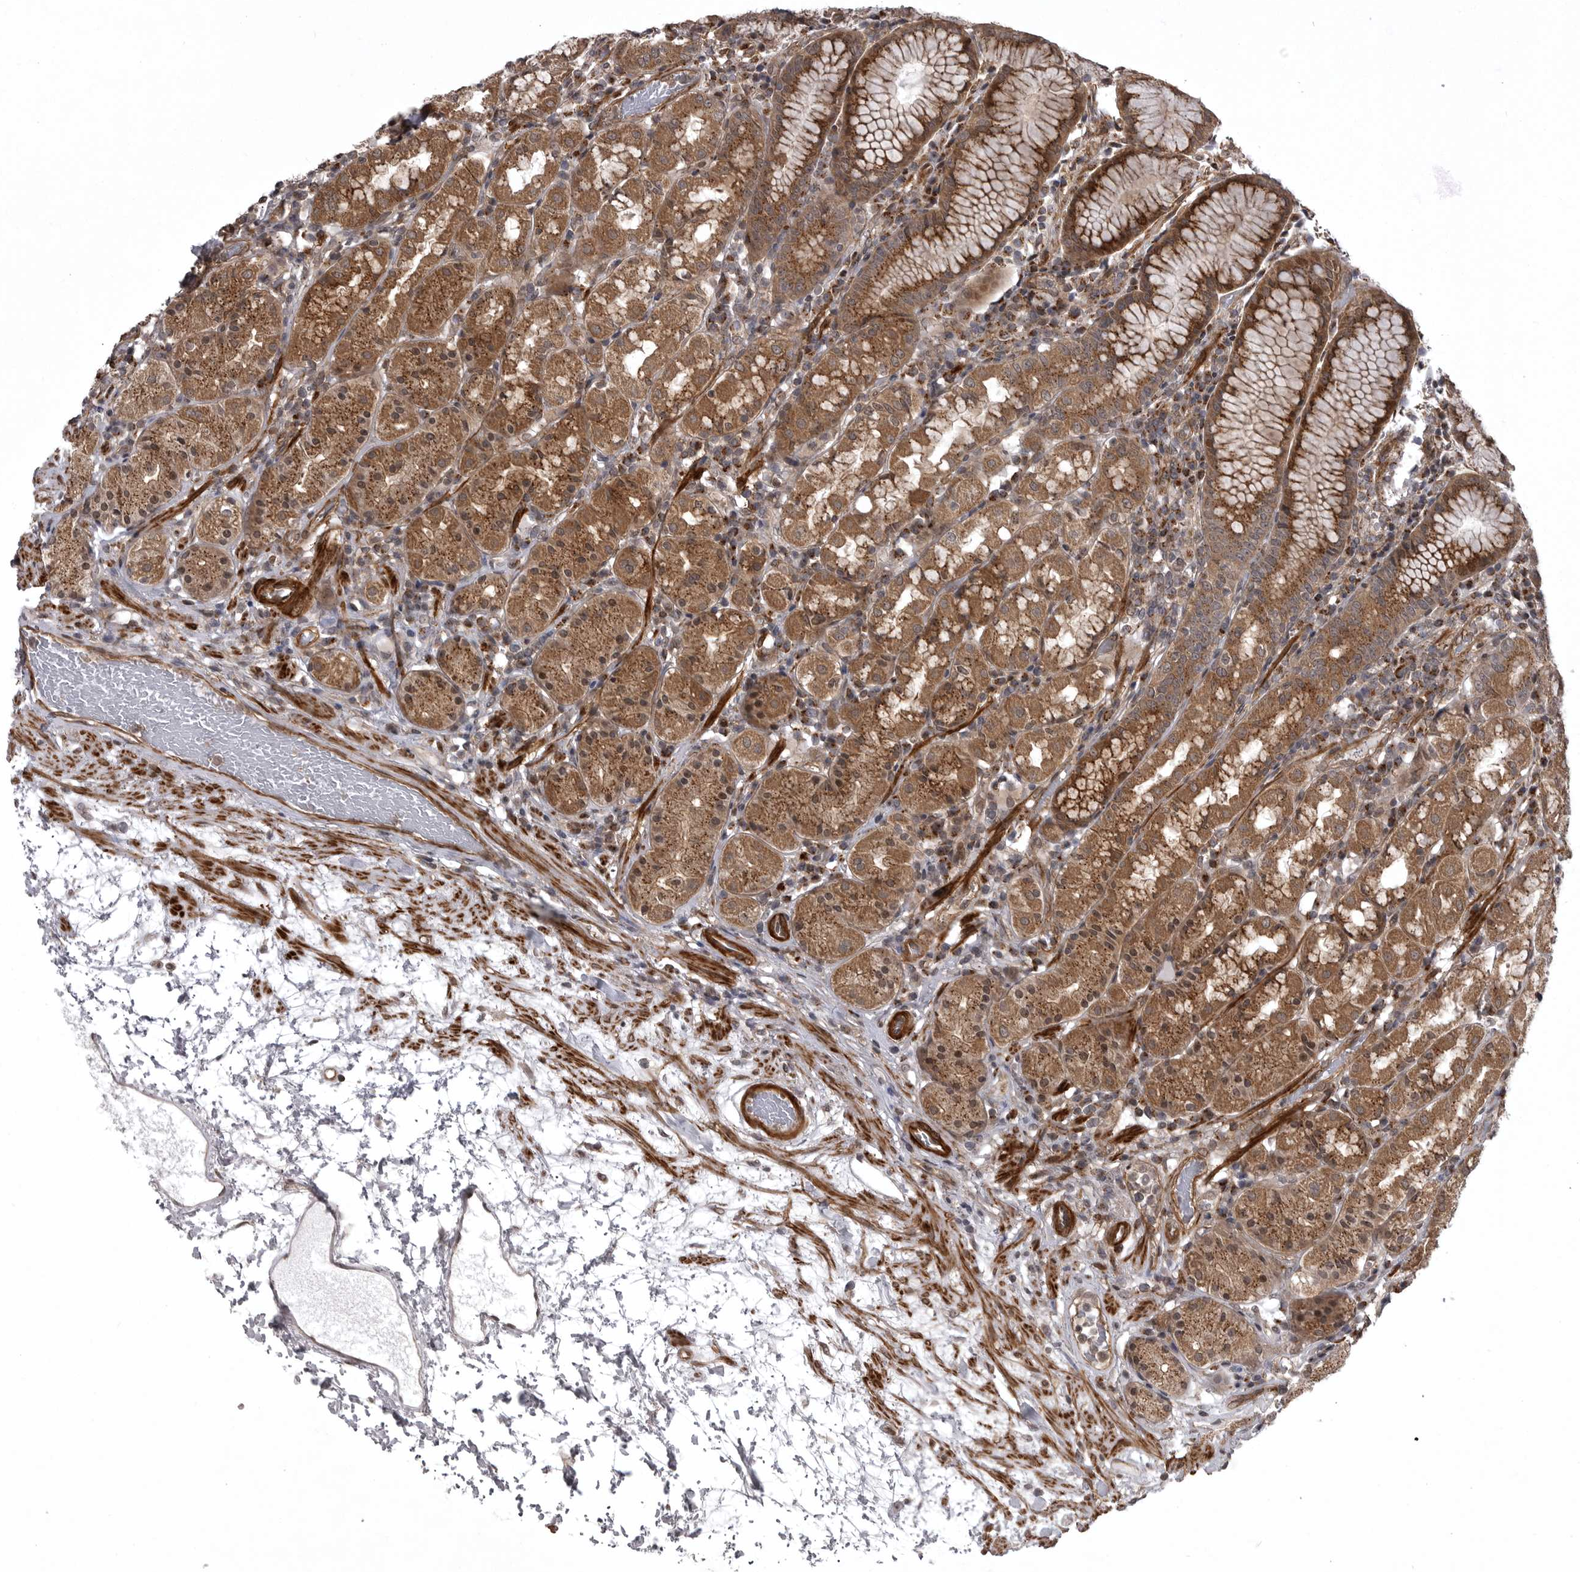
{"staining": {"intensity": "moderate", "quantity": ">75%", "location": "cytoplasmic/membranous,nuclear"}, "tissue": "stomach", "cell_type": "Glandular cells", "image_type": "normal", "snomed": [{"axis": "morphology", "description": "Normal tissue, NOS"}, {"axis": "topography", "description": "Stomach, lower"}], "caption": "Protein analysis of normal stomach exhibits moderate cytoplasmic/membranous,nuclear expression in approximately >75% of glandular cells.", "gene": "SNX16", "patient": {"sex": "female", "age": 56}}